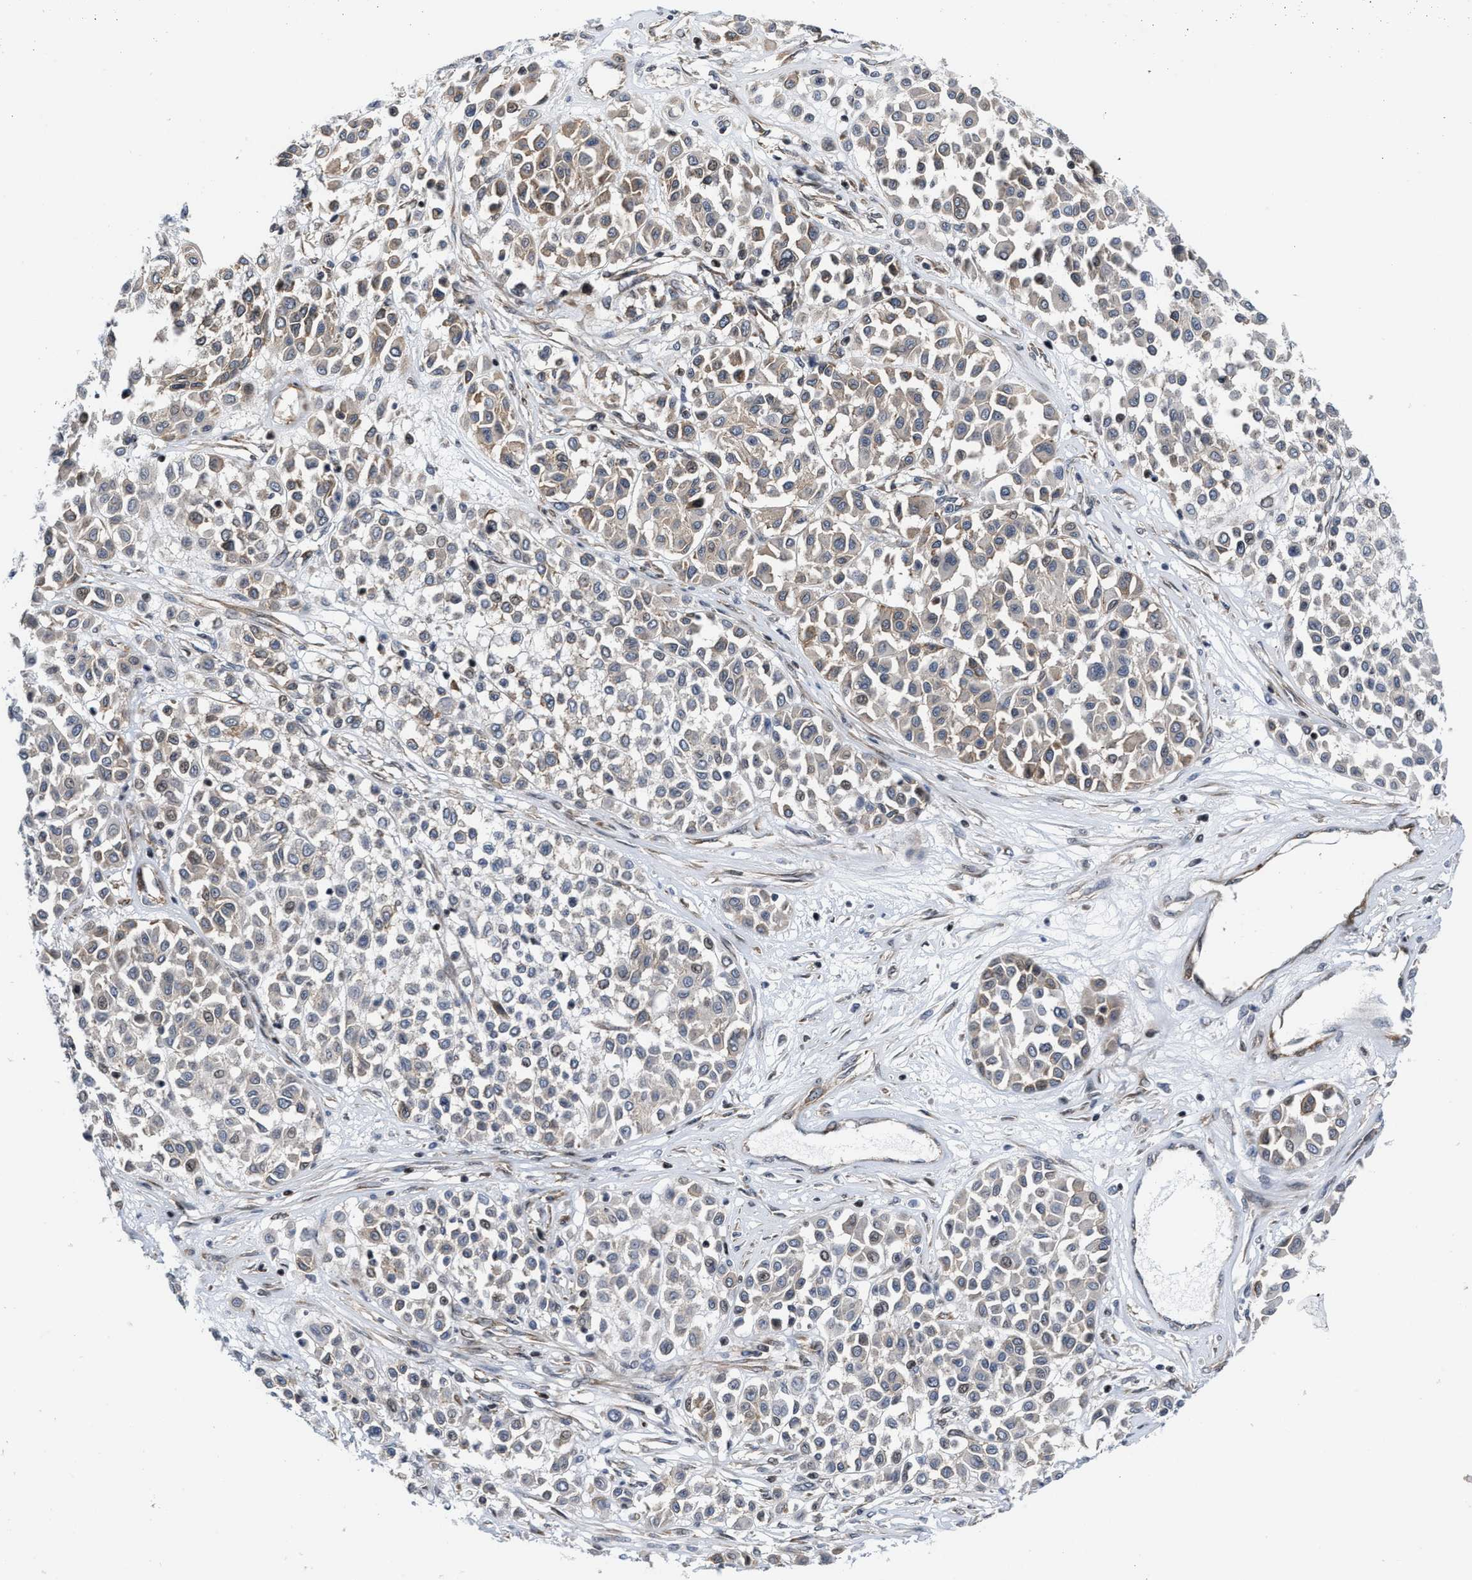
{"staining": {"intensity": "weak", "quantity": "25%-75%", "location": "cytoplasmic/membranous"}, "tissue": "melanoma", "cell_type": "Tumor cells", "image_type": "cancer", "snomed": [{"axis": "morphology", "description": "Malignant melanoma, Metastatic site"}, {"axis": "topography", "description": "Soft tissue"}], "caption": "Weak cytoplasmic/membranous protein staining is present in approximately 25%-75% of tumor cells in malignant melanoma (metastatic site).", "gene": "TGFB1I1", "patient": {"sex": "male", "age": 41}}